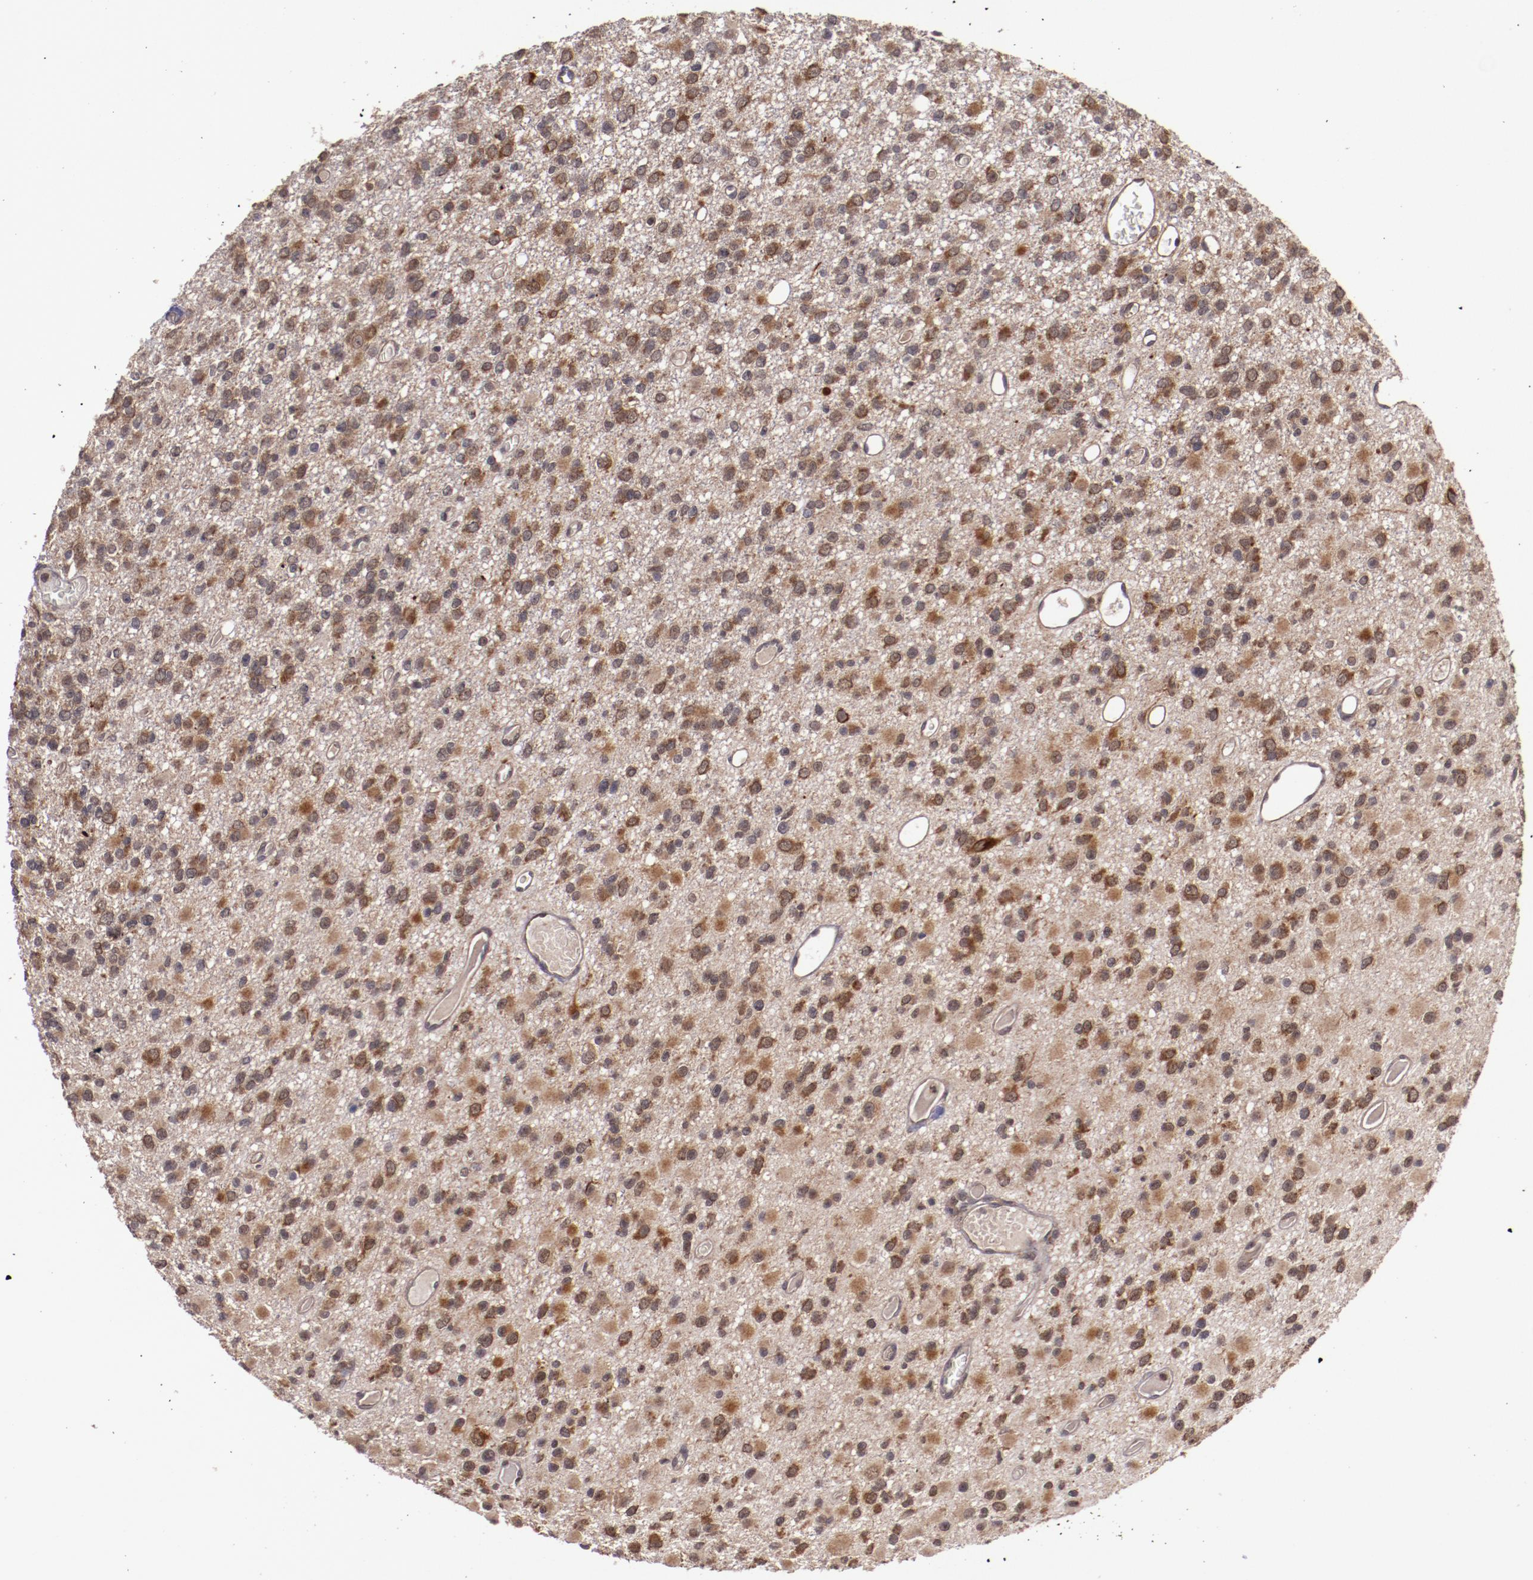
{"staining": {"intensity": "moderate", "quantity": ">75%", "location": "cytoplasmic/membranous"}, "tissue": "glioma", "cell_type": "Tumor cells", "image_type": "cancer", "snomed": [{"axis": "morphology", "description": "Glioma, malignant, Low grade"}, {"axis": "topography", "description": "Brain"}], "caption": "Immunohistochemistry (IHC) staining of malignant low-grade glioma, which exhibits medium levels of moderate cytoplasmic/membranous positivity in approximately >75% of tumor cells indicating moderate cytoplasmic/membranous protein positivity. The staining was performed using DAB (brown) for protein detection and nuclei were counterstained in hematoxylin (blue).", "gene": "FTSJ1", "patient": {"sex": "male", "age": 42}}